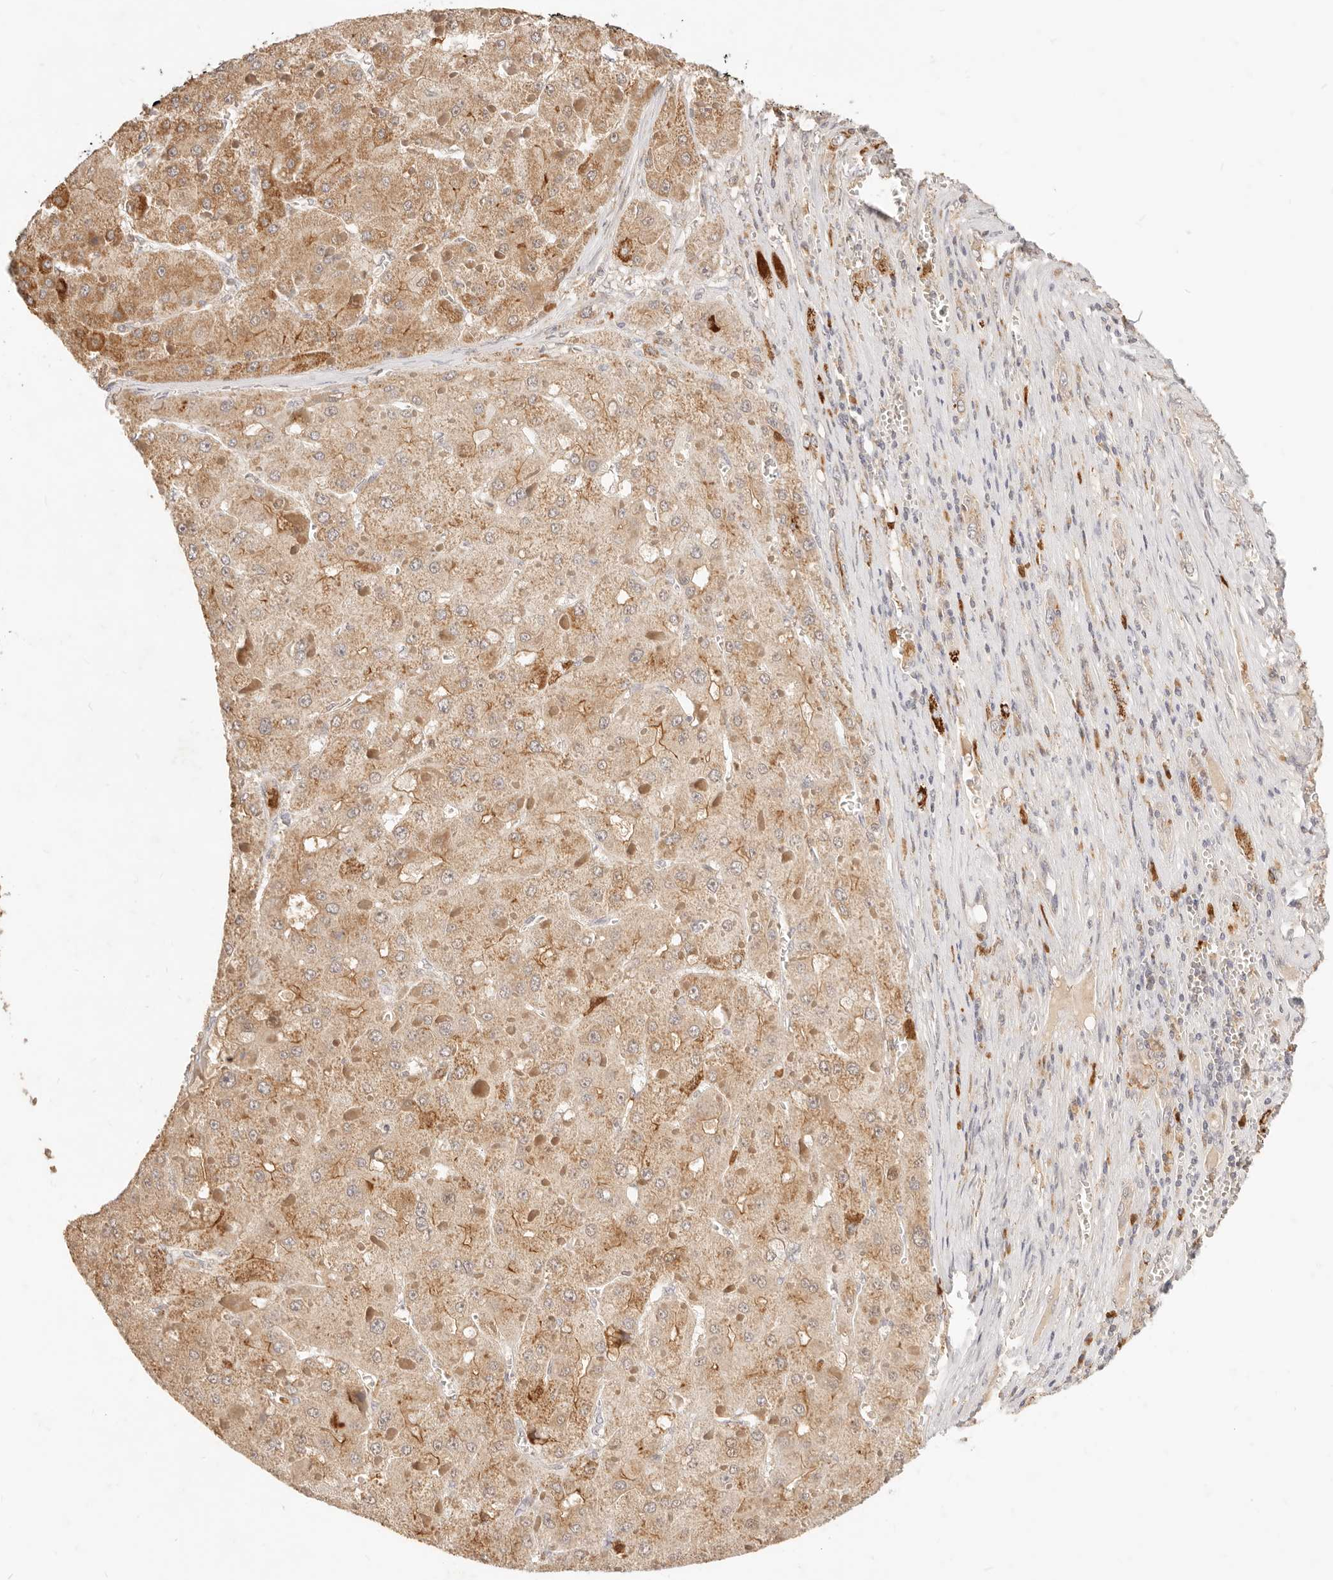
{"staining": {"intensity": "moderate", "quantity": ">75%", "location": "cytoplasmic/membranous"}, "tissue": "liver cancer", "cell_type": "Tumor cells", "image_type": "cancer", "snomed": [{"axis": "morphology", "description": "Carcinoma, Hepatocellular, NOS"}, {"axis": "topography", "description": "Liver"}], "caption": "Protein positivity by immunohistochemistry (IHC) demonstrates moderate cytoplasmic/membranous positivity in about >75% of tumor cells in liver cancer (hepatocellular carcinoma).", "gene": "TMTC2", "patient": {"sex": "female", "age": 73}}